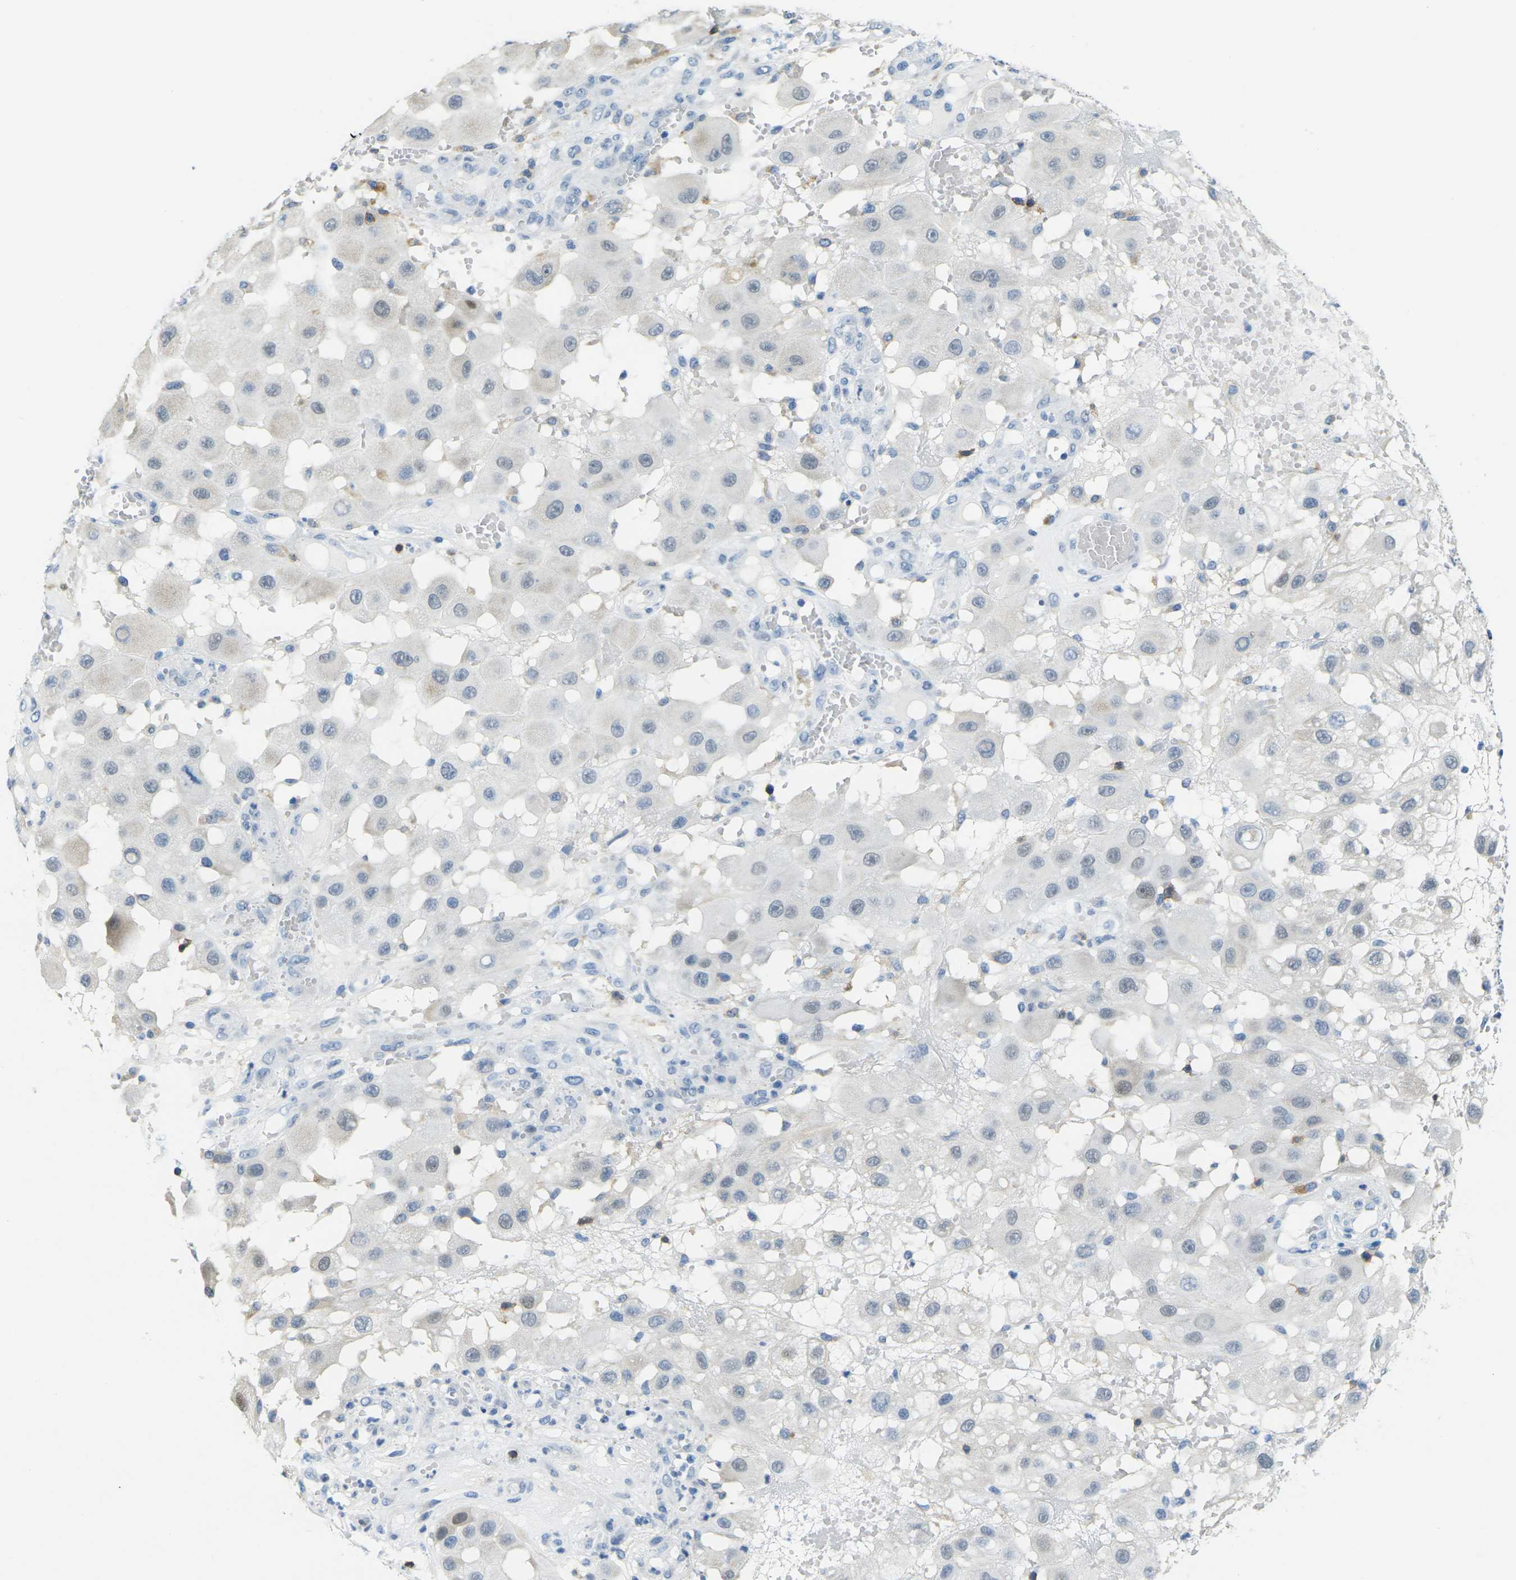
{"staining": {"intensity": "negative", "quantity": "none", "location": "none"}, "tissue": "melanoma", "cell_type": "Tumor cells", "image_type": "cancer", "snomed": [{"axis": "morphology", "description": "Malignant melanoma, NOS"}, {"axis": "topography", "description": "Skin"}], "caption": "DAB (3,3'-diaminobenzidine) immunohistochemical staining of human melanoma exhibits no significant expression in tumor cells.", "gene": "CD3D", "patient": {"sex": "female", "age": 81}}